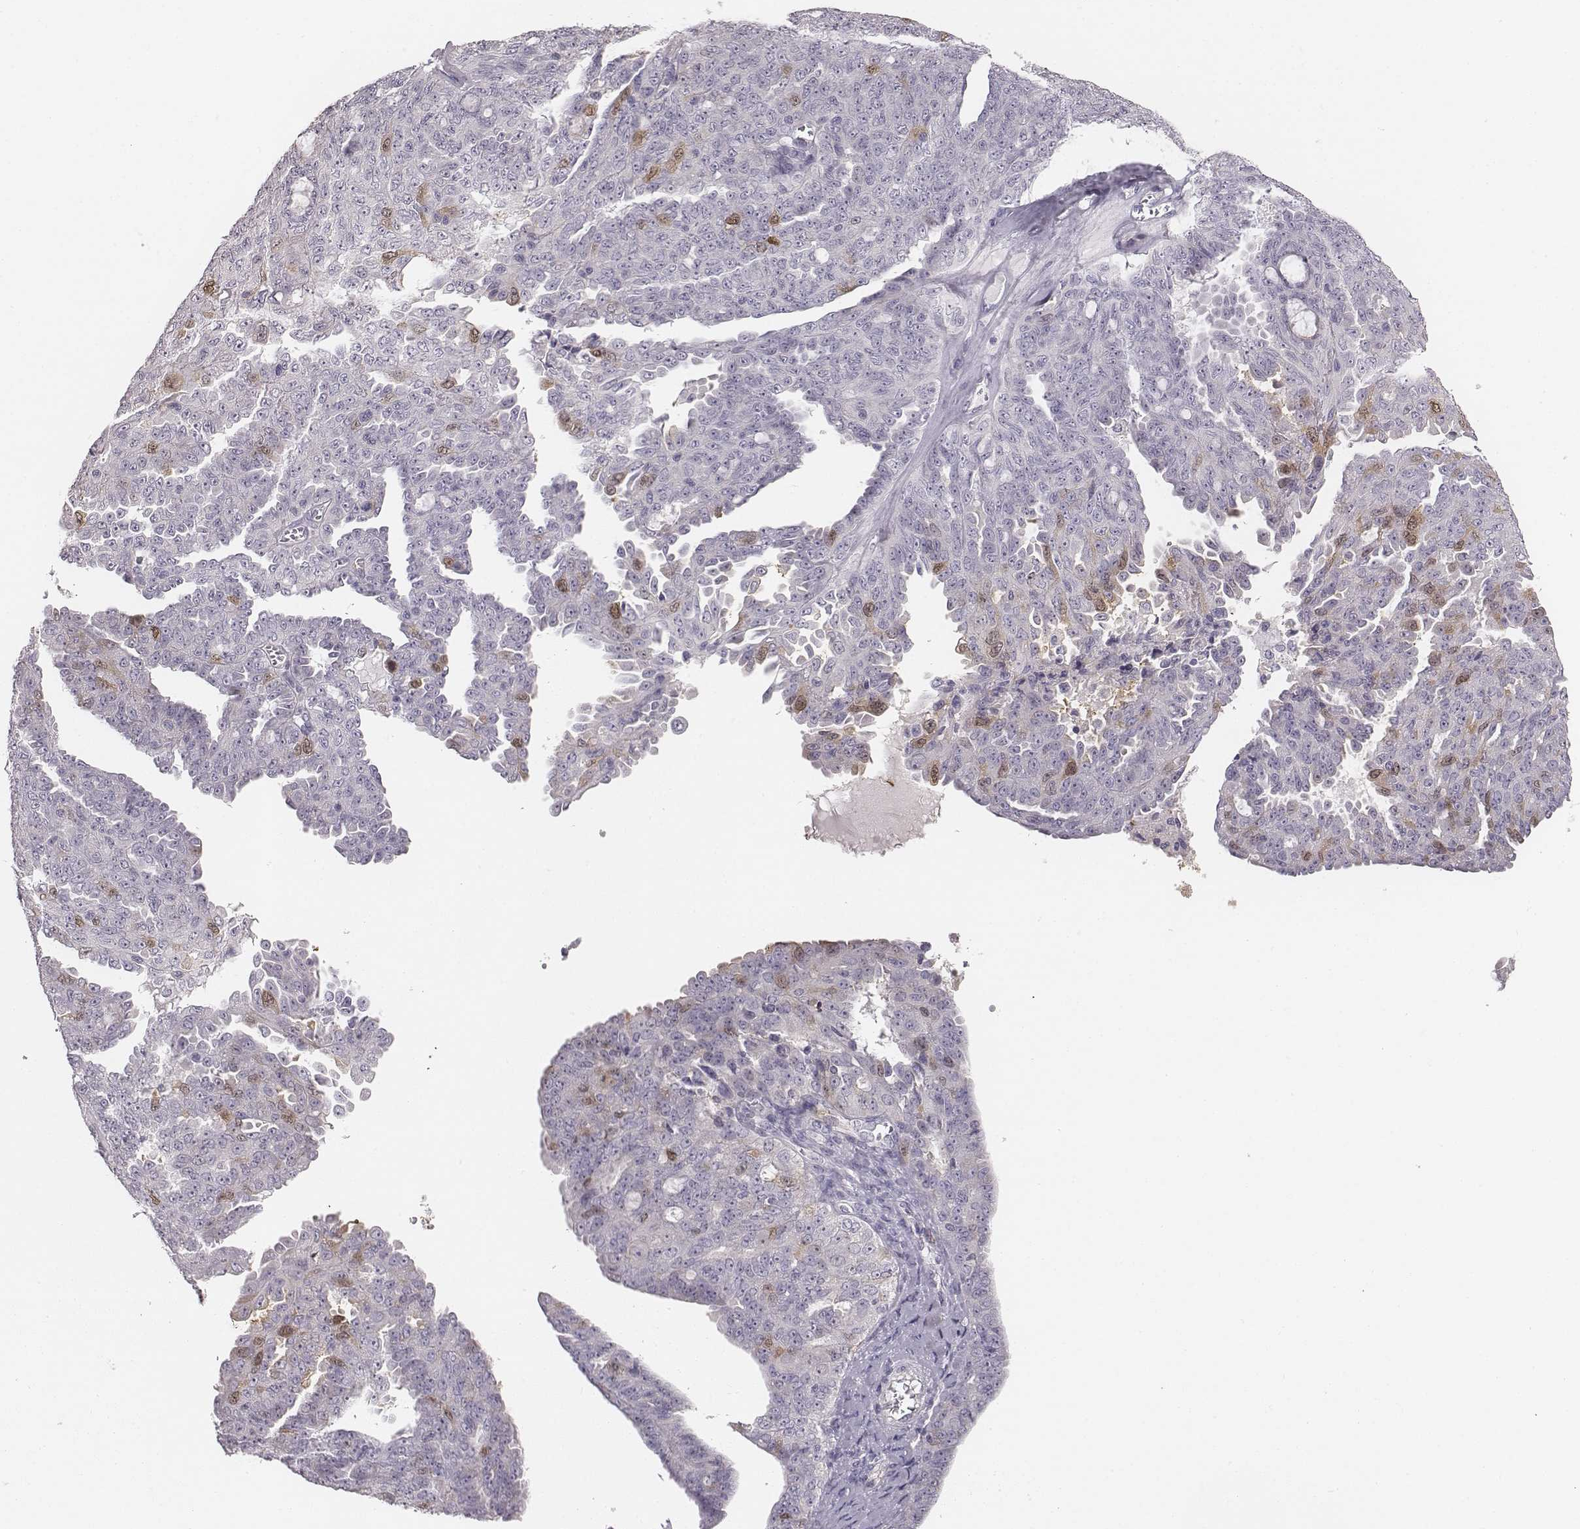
{"staining": {"intensity": "weak", "quantity": "<25%", "location": "nuclear"}, "tissue": "ovarian cancer", "cell_type": "Tumor cells", "image_type": "cancer", "snomed": [{"axis": "morphology", "description": "Cystadenocarcinoma, serous, NOS"}, {"axis": "topography", "description": "Ovary"}], "caption": "DAB (3,3'-diaminobenzidine) immunohistochemical staining of ovarian serous cystadenocarcinoma demonstrates no significant positivity in tumor cells.", "gene": "PBK", "patient": {"sex": "female", "age": 71}}